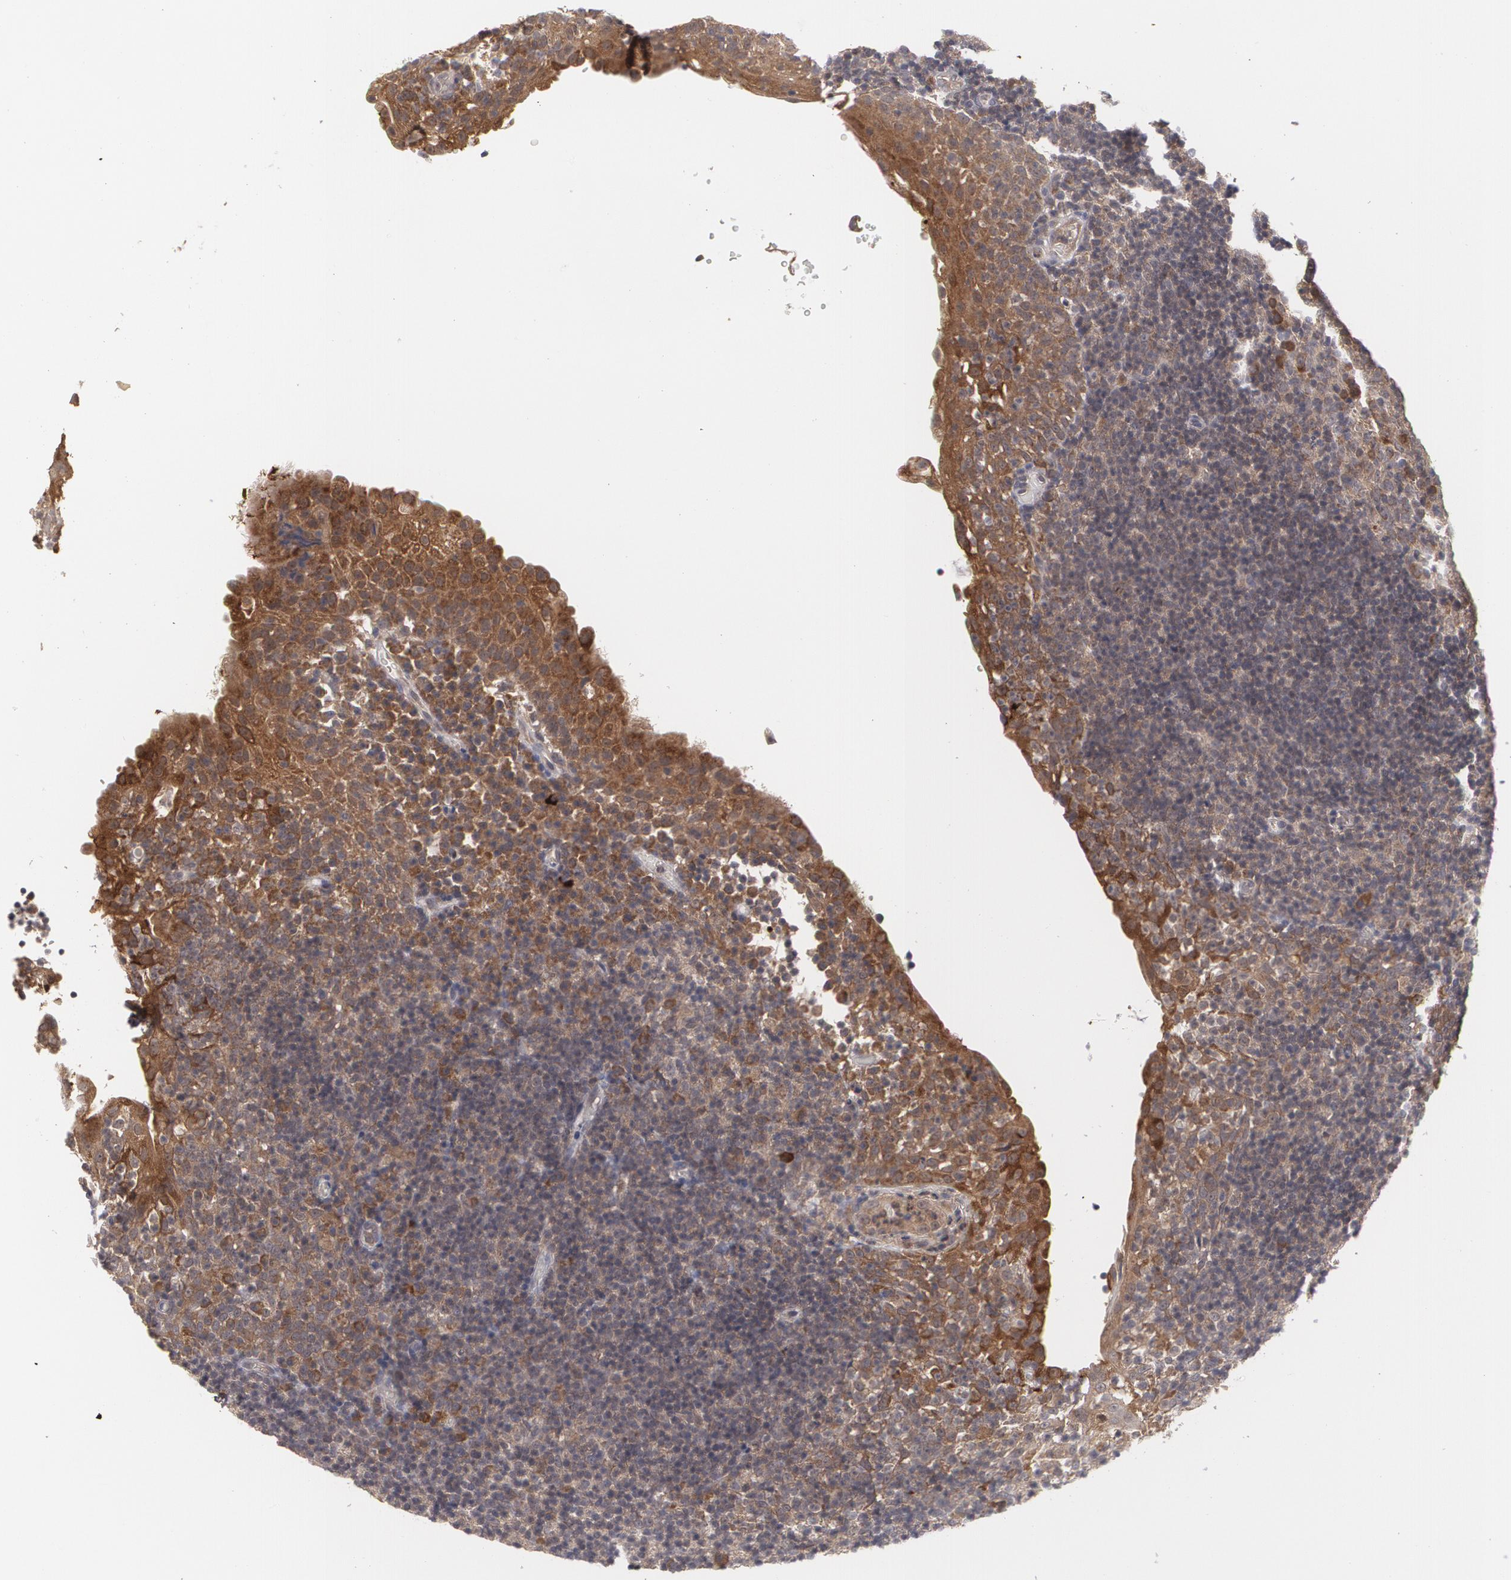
{"staining": {"intensity": "moderate", "quantity": "25%-75%", "location": "cytoplasmic/membranous"}, "tissue": "tonsil", "cell_type": "Germinal center cells", "image_type": "normal", "snomed": [{"axis": "morphology", "description": "Normal tissue, NOS"}, {"axis": "topography", "description": "Tonsil"}], "caption": "The micrograph exhibits a brown stain indicating the presence of a protein in the cytoplasmic/membranous of germinal center cells in tonsil. (DAB IHC with brightfield microscopy, high magnification).", "gene": "BMP6", "patient": {"sex": "female", "age": 40}}